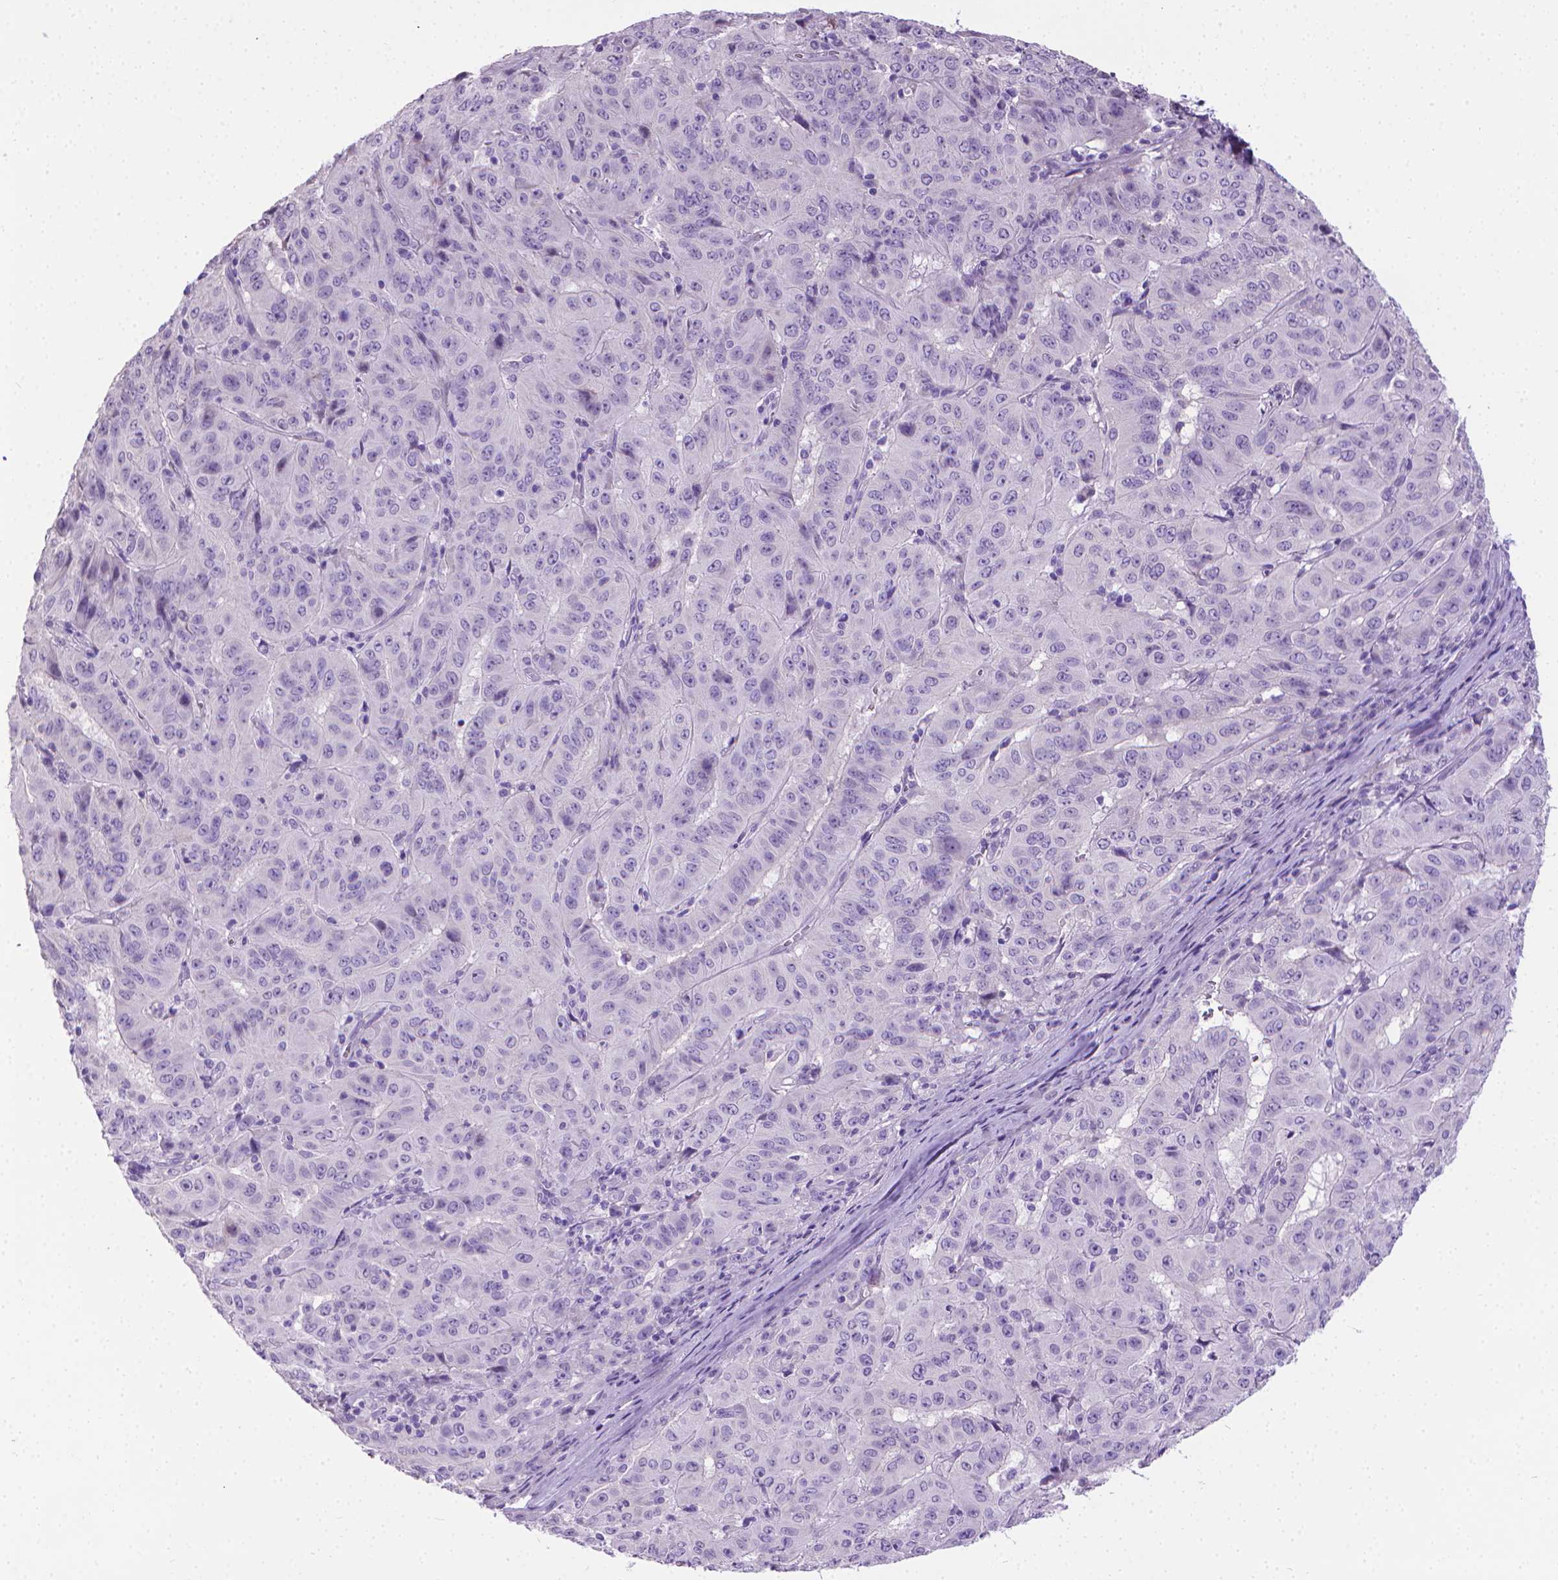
{"staining": {"intensity": "negative", "quantity": "none", "location": "none"}, "tissue": "pancreatic cancer", "cell_type": "Tumor cells", "image_type": "cancer", "snomed": [{"axis": "morphology", "description": "Adenocarcinoma, NOS"}, {"axis": "topography", "description": "Pancreas"}], "caption": "There is no significant staining in tumor cells of pancreatic adenocarcinoma.", "gene": "PNMA2", "patient": {"sex": "male", "age": 63}}